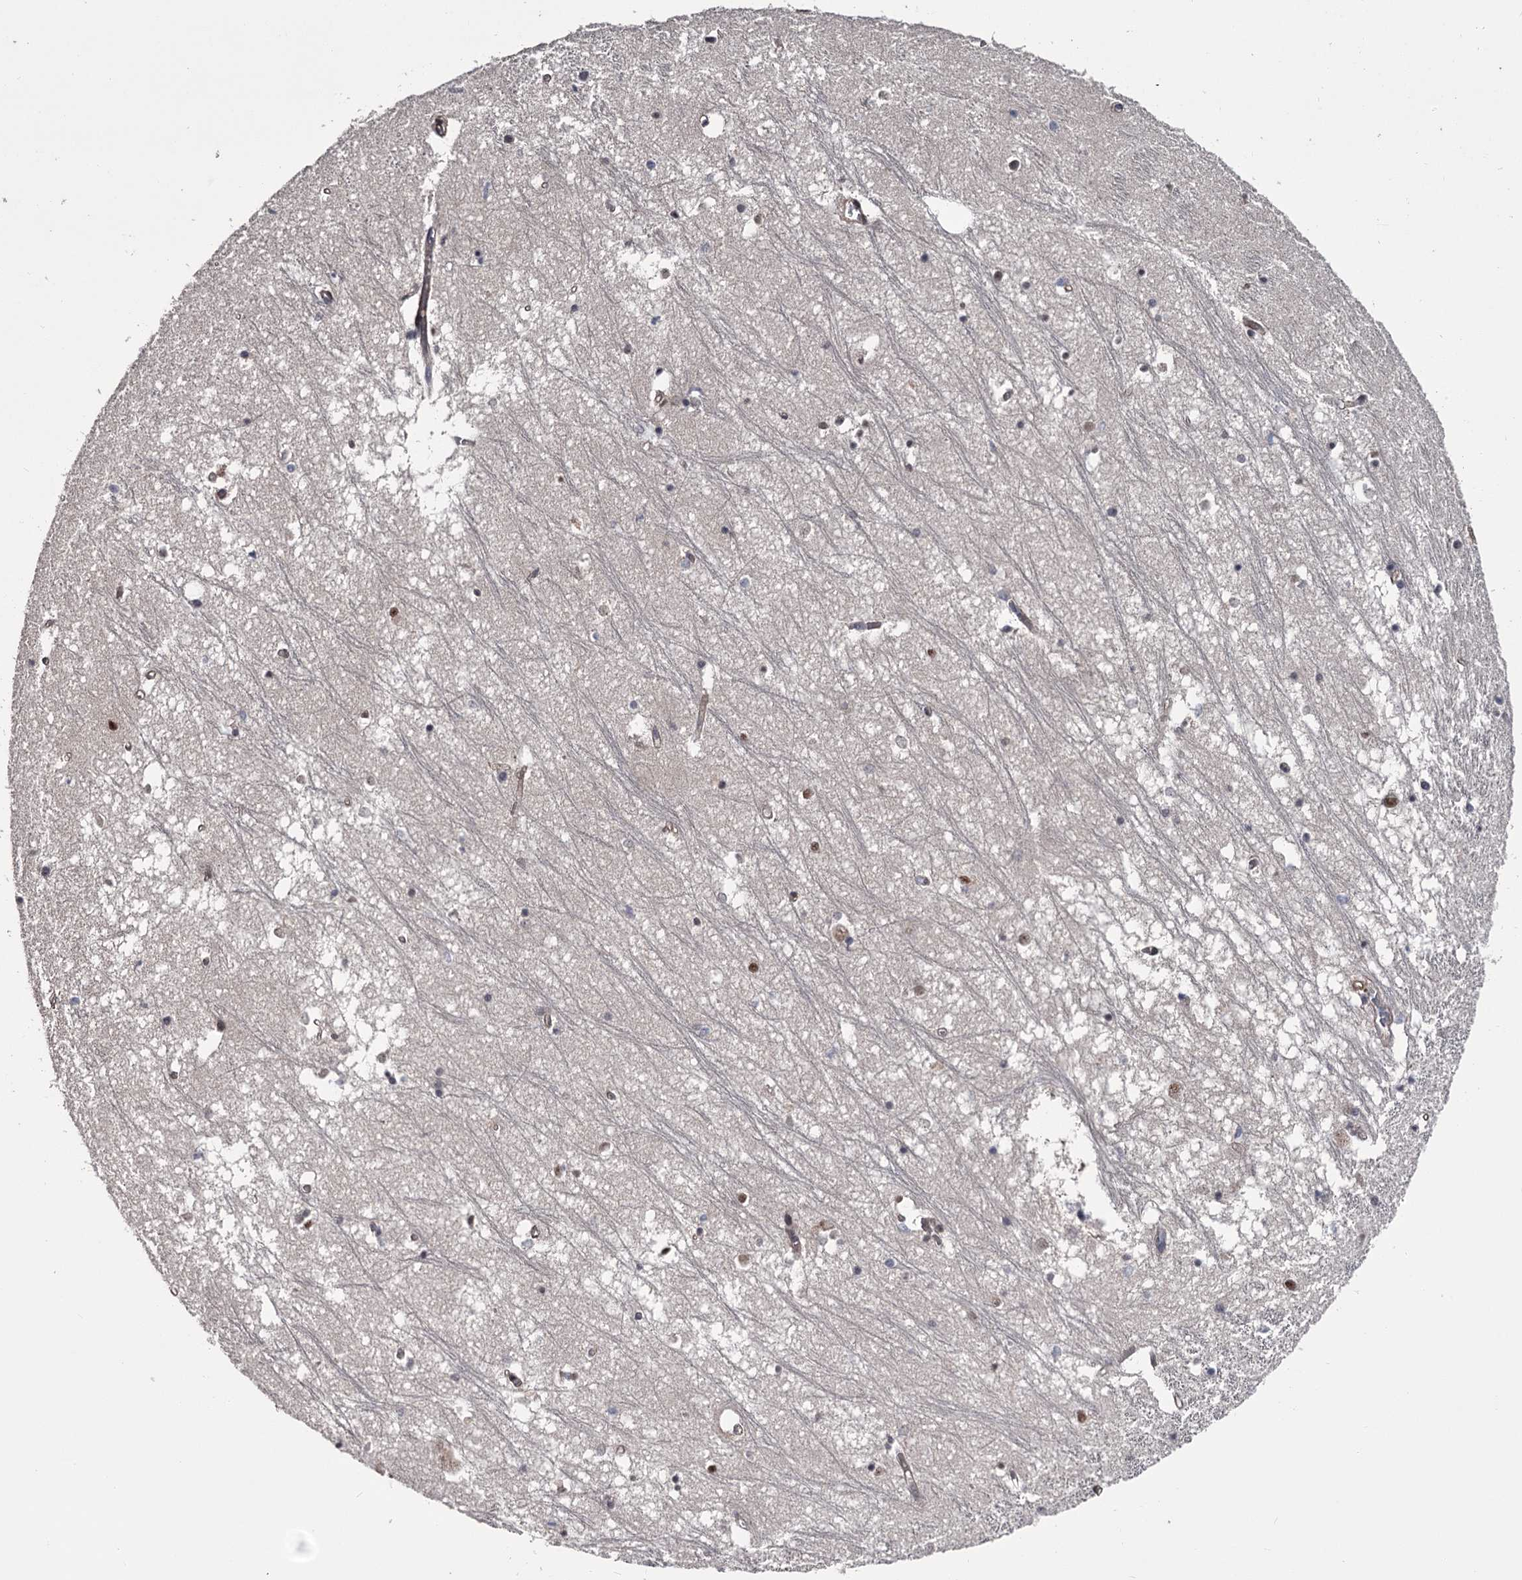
{"staining": {"intensity": "weak", "quantity": "25%-75%", "location": "nuclear"}, "tissue": "hippocampus", "cell_type": "Glial cells", "image_type": "normal", "snomed": [{"axis": "morphology", "description": "Normal tissue, NOS"}, {"axis": "topography", "description": "Hippocampus"}], "caption": "This is an image of immunohistochemistry (IHC) staining of unremarkable hippocampus, which shows weak positivity in the nuclear of glial cells.", "gene": "PRPF40B", "patient": {"sex": "male", "age": 70}}